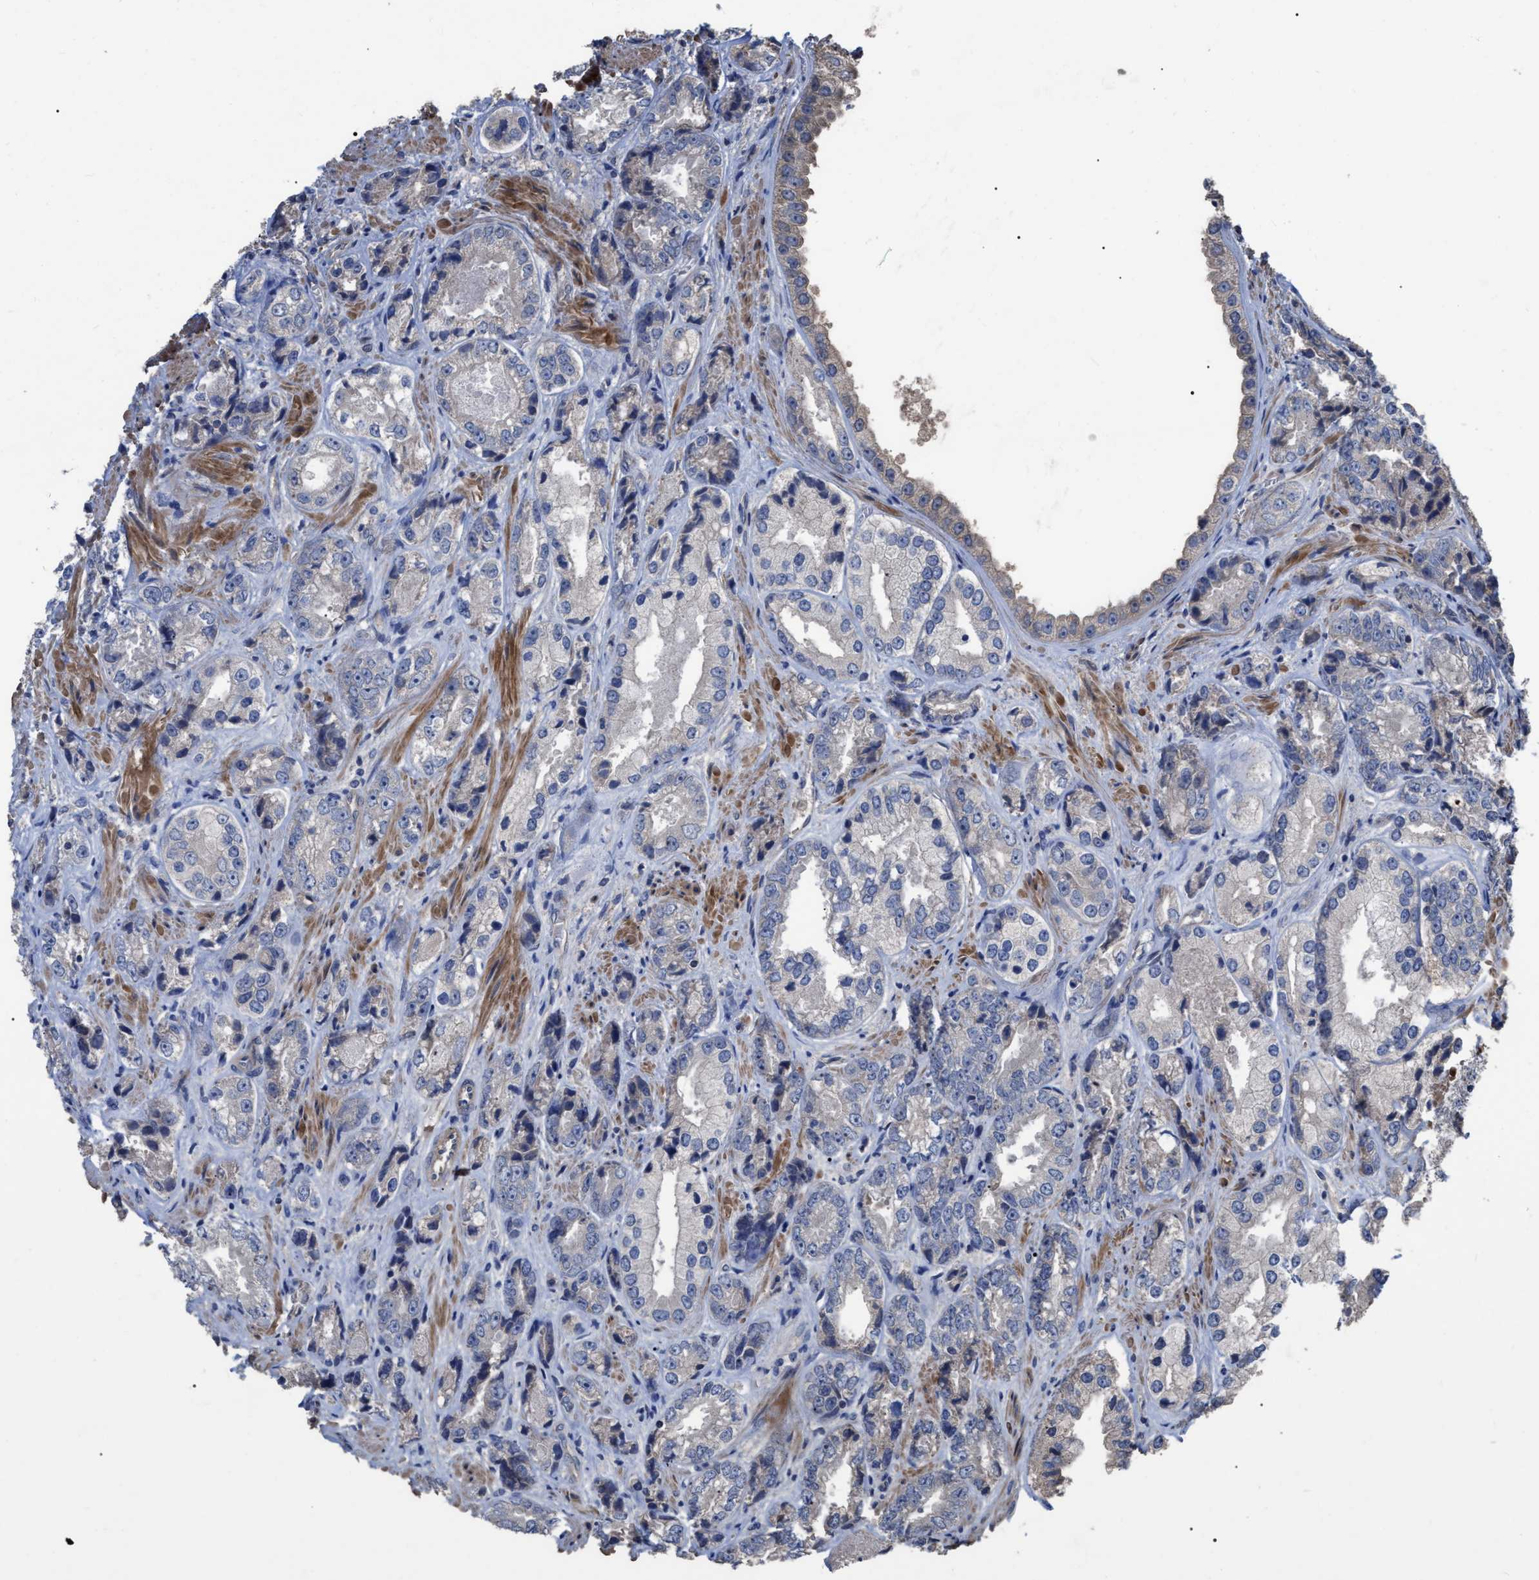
{"staining": {"intensity": "negative", "quantity": "none", "location": "none"}, "tissue": "prostate cancer", "cell_type": "Tumor cells", "image_type": "cancer", "snomed": [{"axis": "morphology", "description": "Adenocarcinoma, High grade"}, {"axis": "topography", "description": "Prostate"}], "caption": "The immunohistochemistry (IHC) image has no significant expression in tumor cells of prostate adenocarcinoma (high-grade) tissue. (DAB (3,3'-diaminobenzidine) immunohistochemistry (IHC) with hematoxylin counter stain).", "gene": "BTN2A1", "patient": {"sex": "male", "age": 61}}